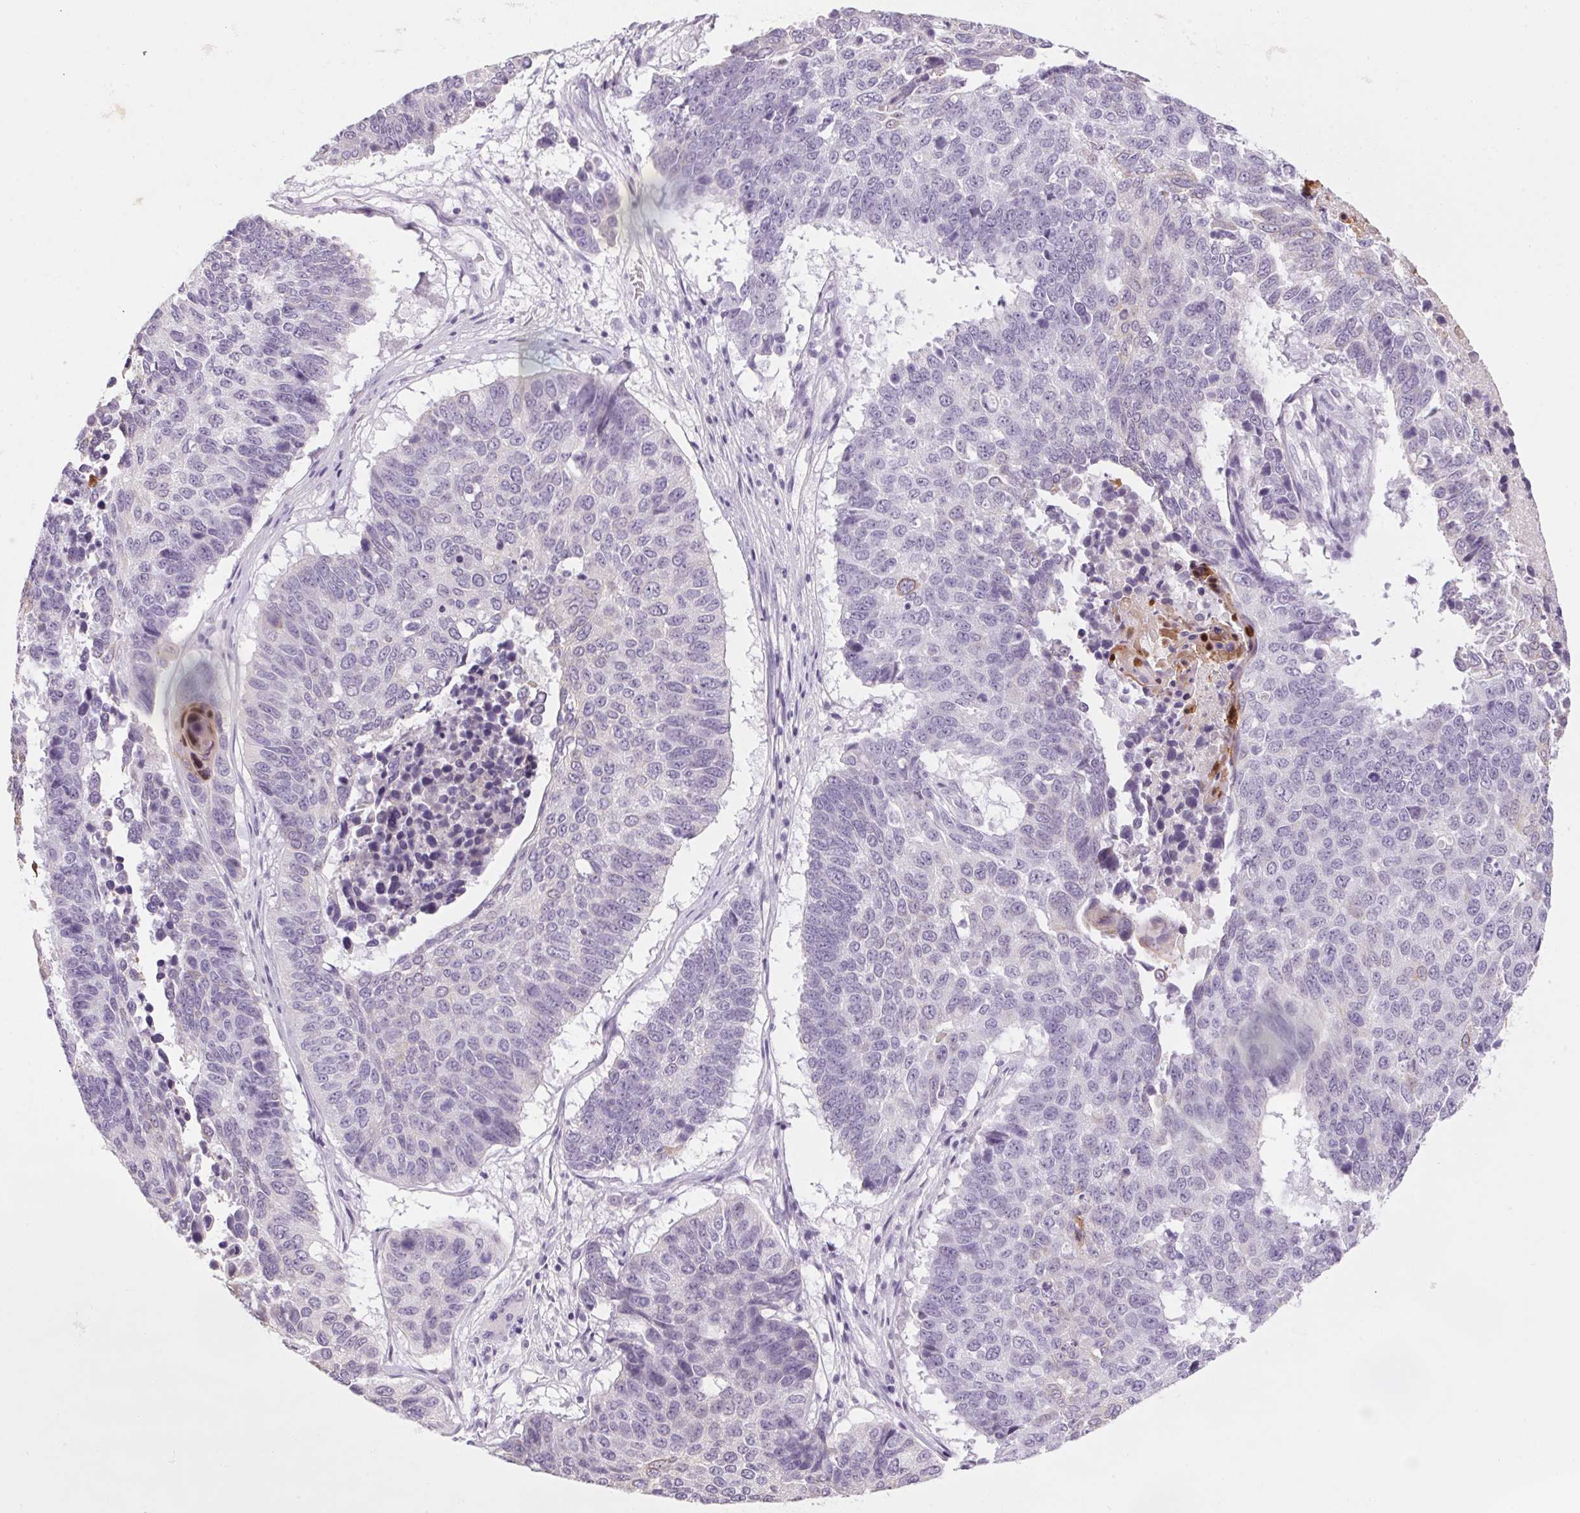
{"staining": {"intensity": "negative", "quantity": "none", "location": "none"}, "tissue": "lung cancer", "cell_type": "Tumor cells", "image_type": "cancer", "snomed": [{"axis": "morphology", "description": "Squamous cell carcinoma, NOS"}, {"axis": "topography", "description": "Lung"}], "caption": "IHC image of lung cancer stained for a protein (brown), which reveals no expression in tumor cells.", "gene": "RPTN", "patient": {"sex": "male", "age": 73}}